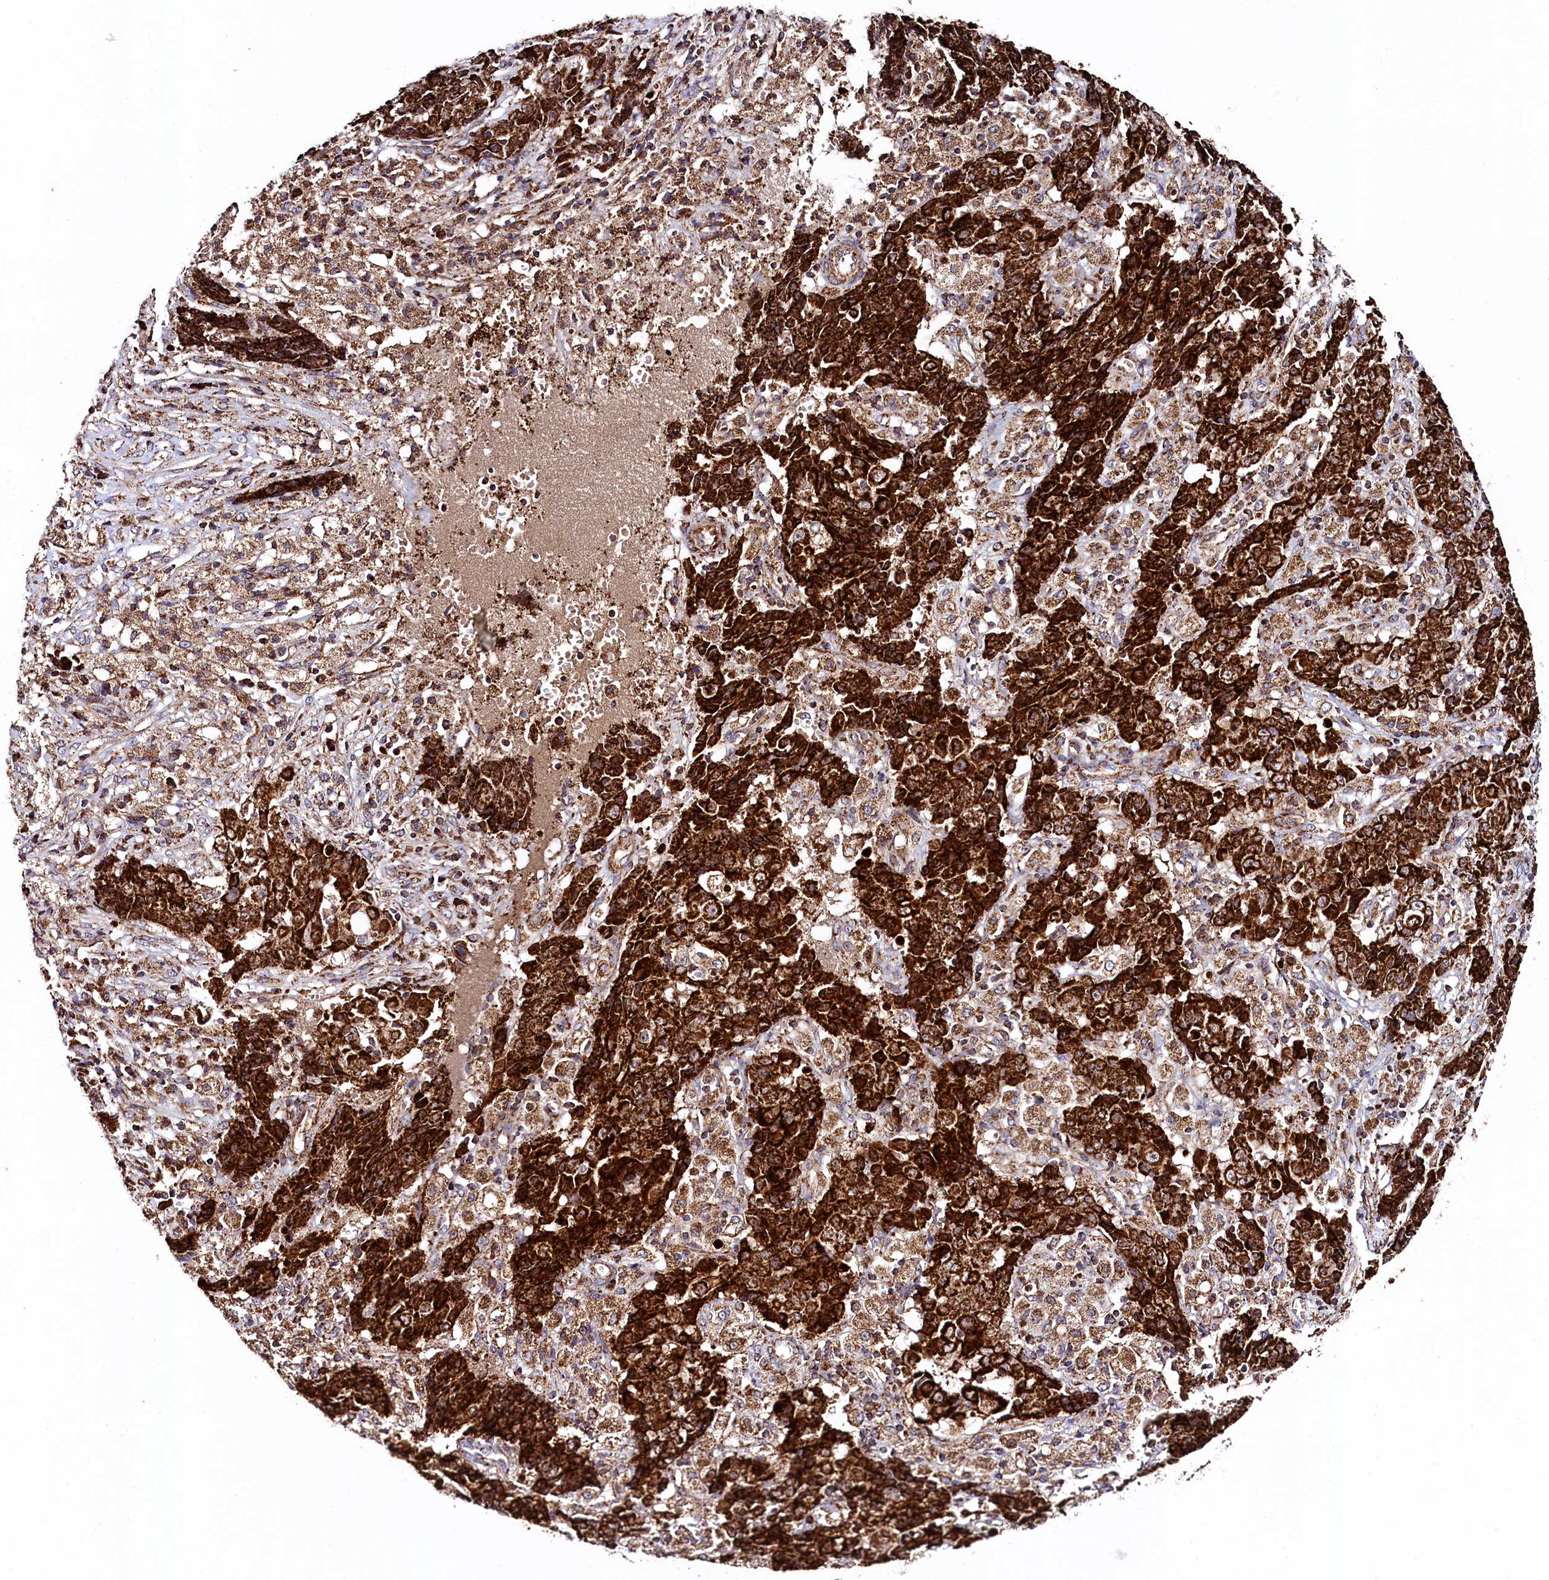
{"staining": {"intensity": "strong", "quantity": ">75%", "location": "cytoplasmic/membranous"}, "tissue": "ovarian cancer", "cell_type": "Tumor cells", "image_type": "cancer", "snomed": [{"axis": "morphology", "description": "Carcinoma, endometroid"}, {"axis": "topography", "description": "Ovary"}], "caption": "Brown immunohistochemical staining in endometroid carcinoma (ovarian) shows strong cytoplasmic/membranous positivity in approximately >75% of tumor cells.", "gene": "CLYBL", "patient": {"sex": "female", "age": 42}}